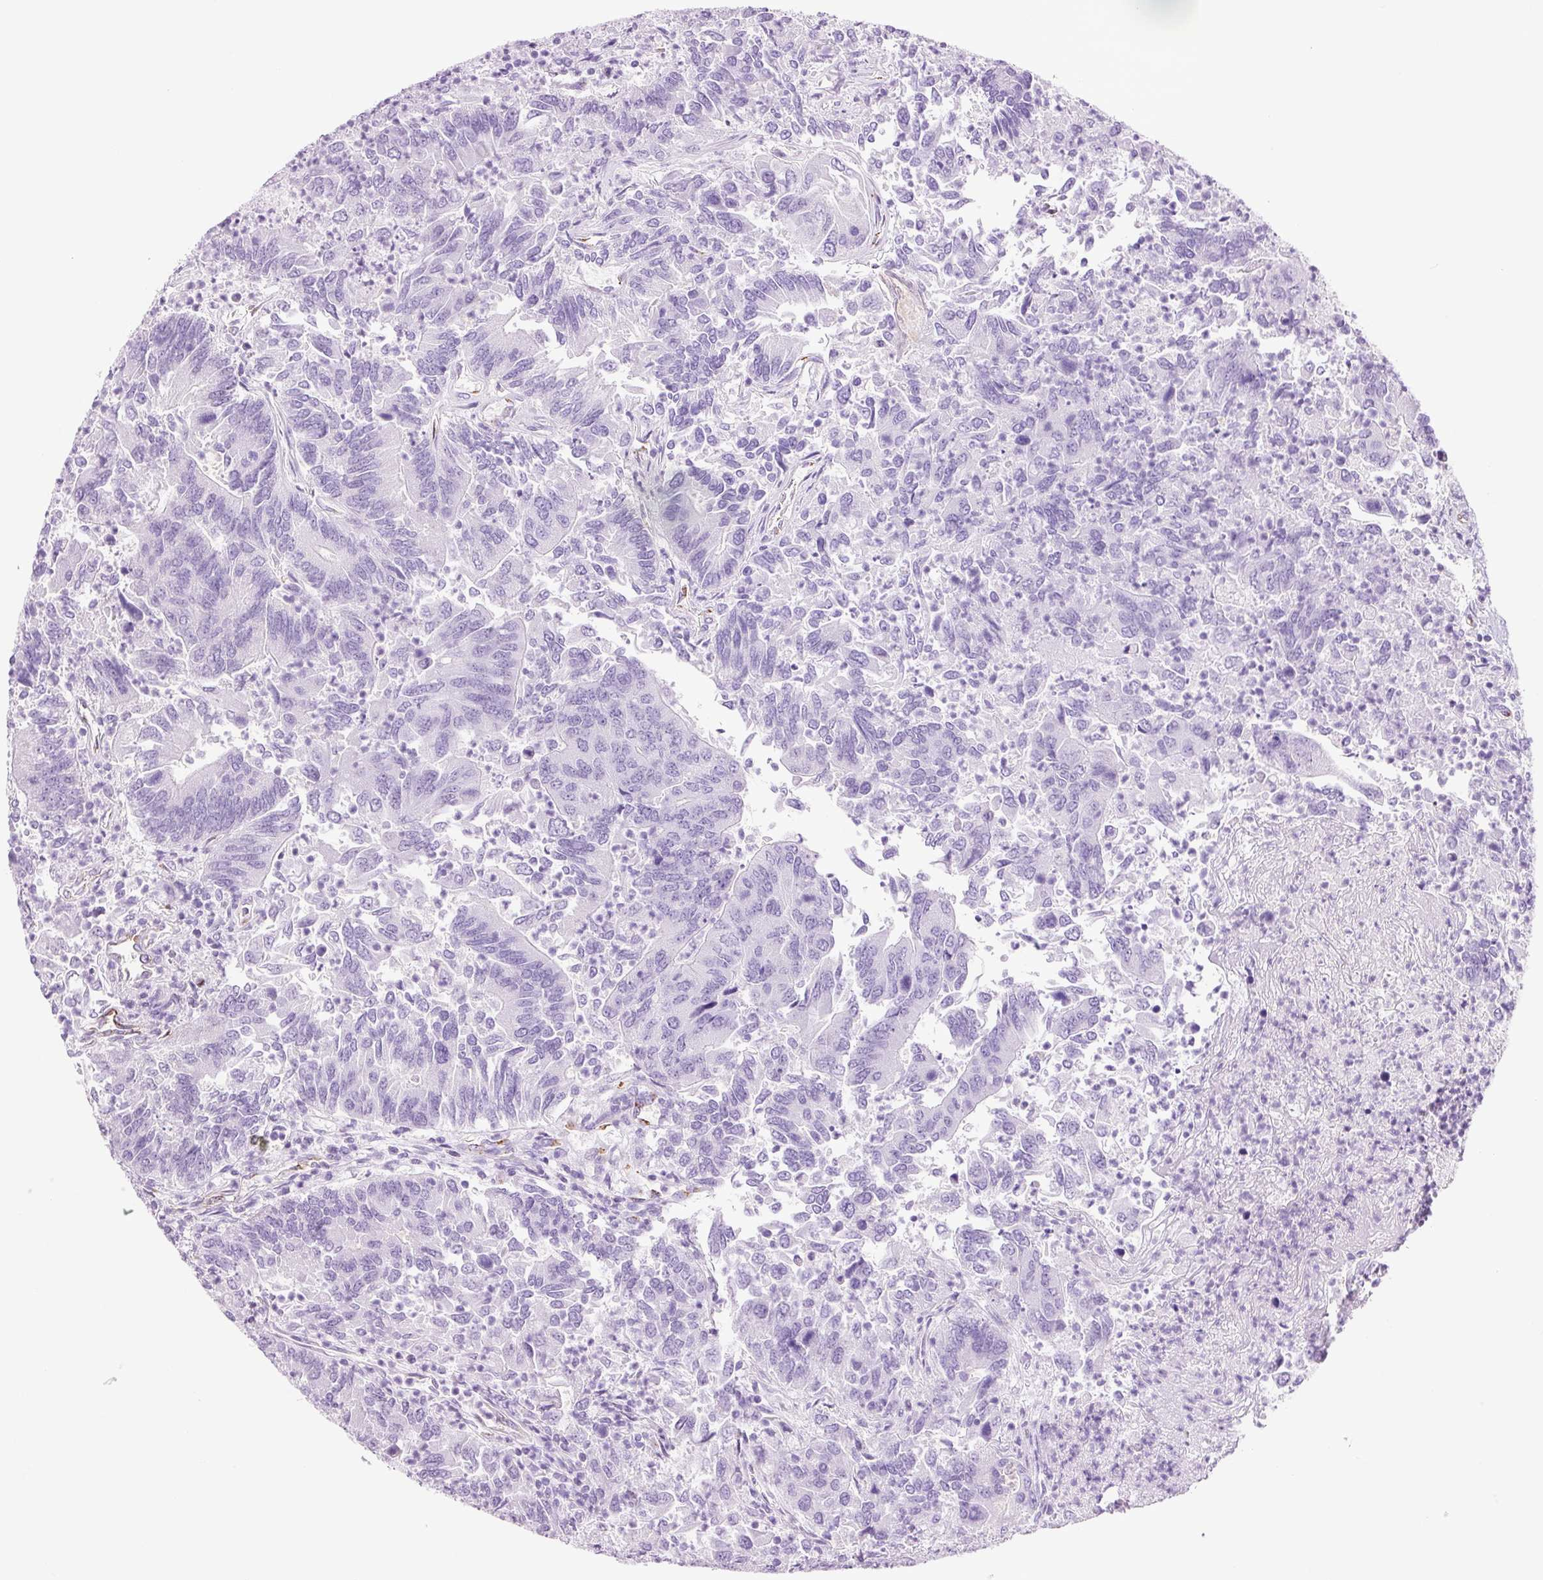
{"staining": {"intensity": "negative", "quantity": "none", "location": "none"}, "tissue": "colorectal cancer", "cell_type": "Tumor cells", "image_type": "cancer", "snomed": [{"axis": "morphology", "description": "Adenocarcinoma, NOS"}, {"axis": "topography", "description": "Colon"}], "caption": "Tumor cells show no significant protein positivity in colorectal cancer (adenocarcinoma).", "gene": "ADSS1", "patient": {"sex": "female", "age": 67}}